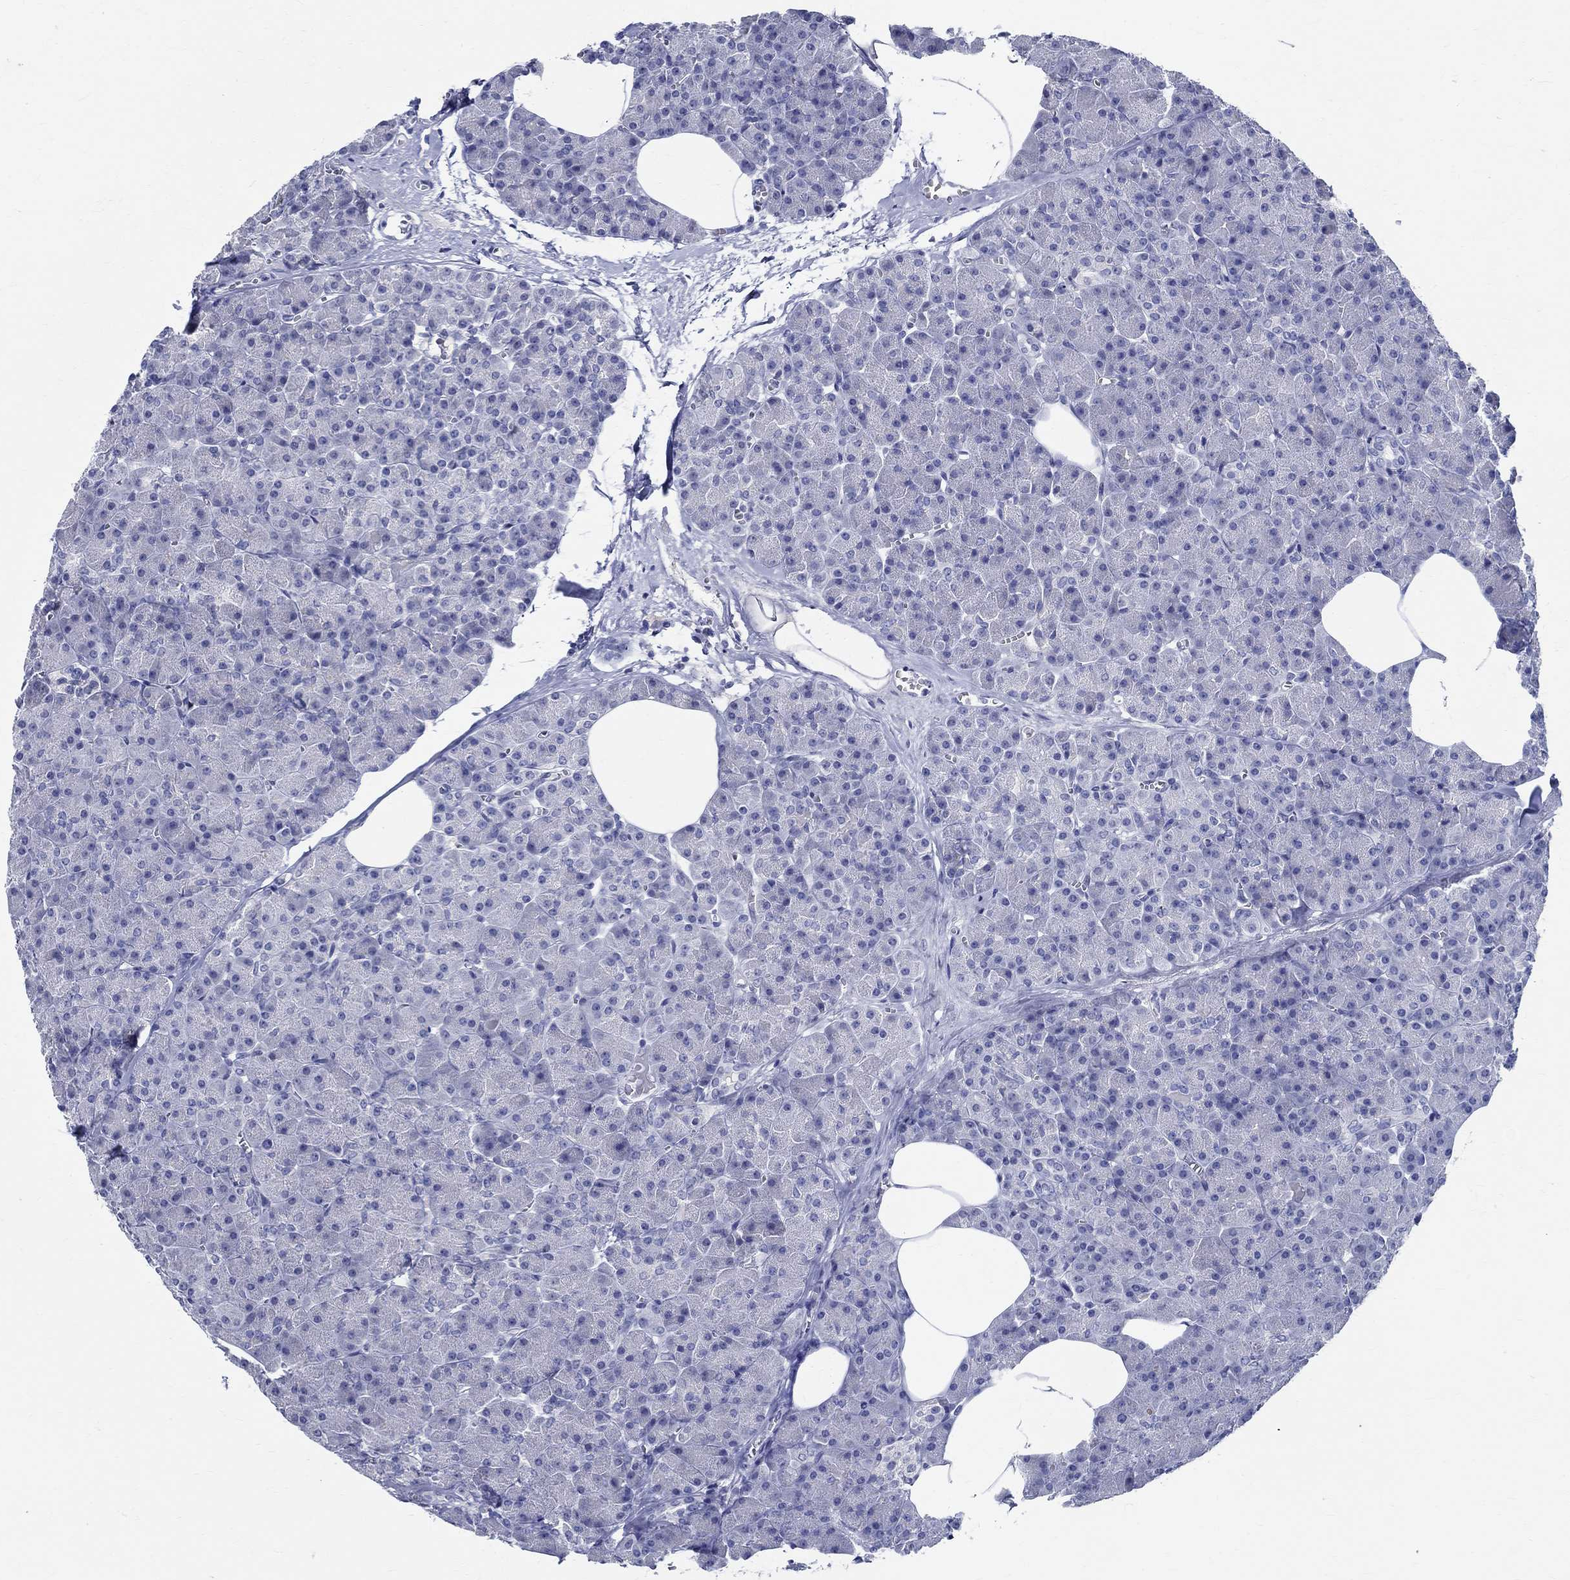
{"staining": {"intensity": "negative", "quantity": "none", "location": "none"}, "tissue": "pancreas", "cell_type": "Exocrine glandular cells", "image_type": "normal", "snomed": [{"axis": "morphology", "description": "Normal tissue, NOS"}, {"axis": "topography", "description": "Pancreas"}], "caption": "An immunohistochemistry histopathology image of normal pancreas is shown. There is no staining in exocrine glandular cells of pancreas.", "gene": "CETN1", "patient": {"sex": "female", "age": 45}}